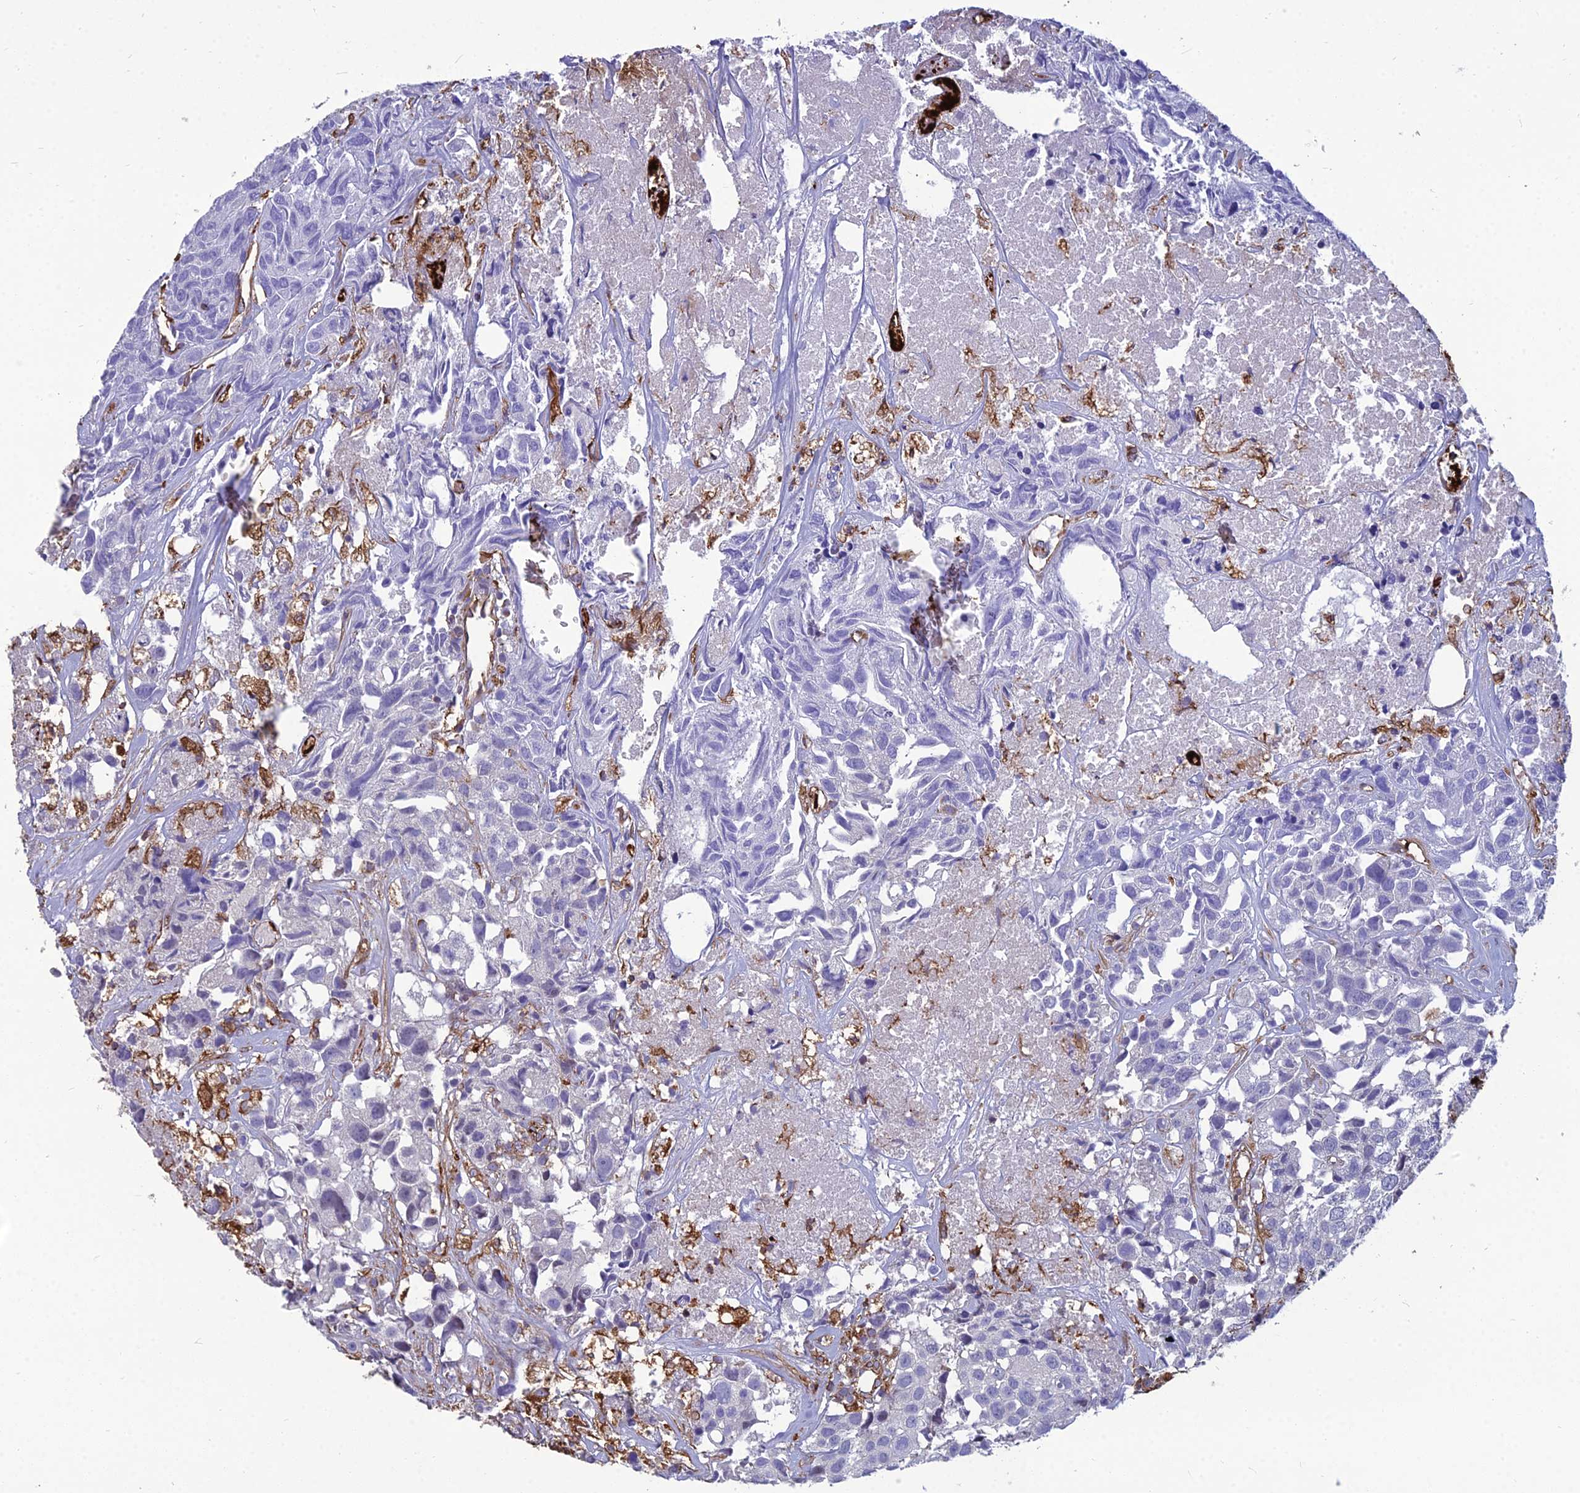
{"staining": {"intensity": "negative", "quantity": "none", "location": "none"}, "tissue": "urothelial cancer", "cell_type": "Tumor cells", "image_type": "cancer", "snomed": [{"axis": "morphology", "description": "Urothelial carcinoma, High grade"}, {"axis": "topography", "description": "Urinary bladder"}], "caption": "This is an IHC photomicrograph of human urothelial cancer. There is no expression in tumor cells.", "gene": "PSMD11", "patient": {"sex": "female", "age": 75}}